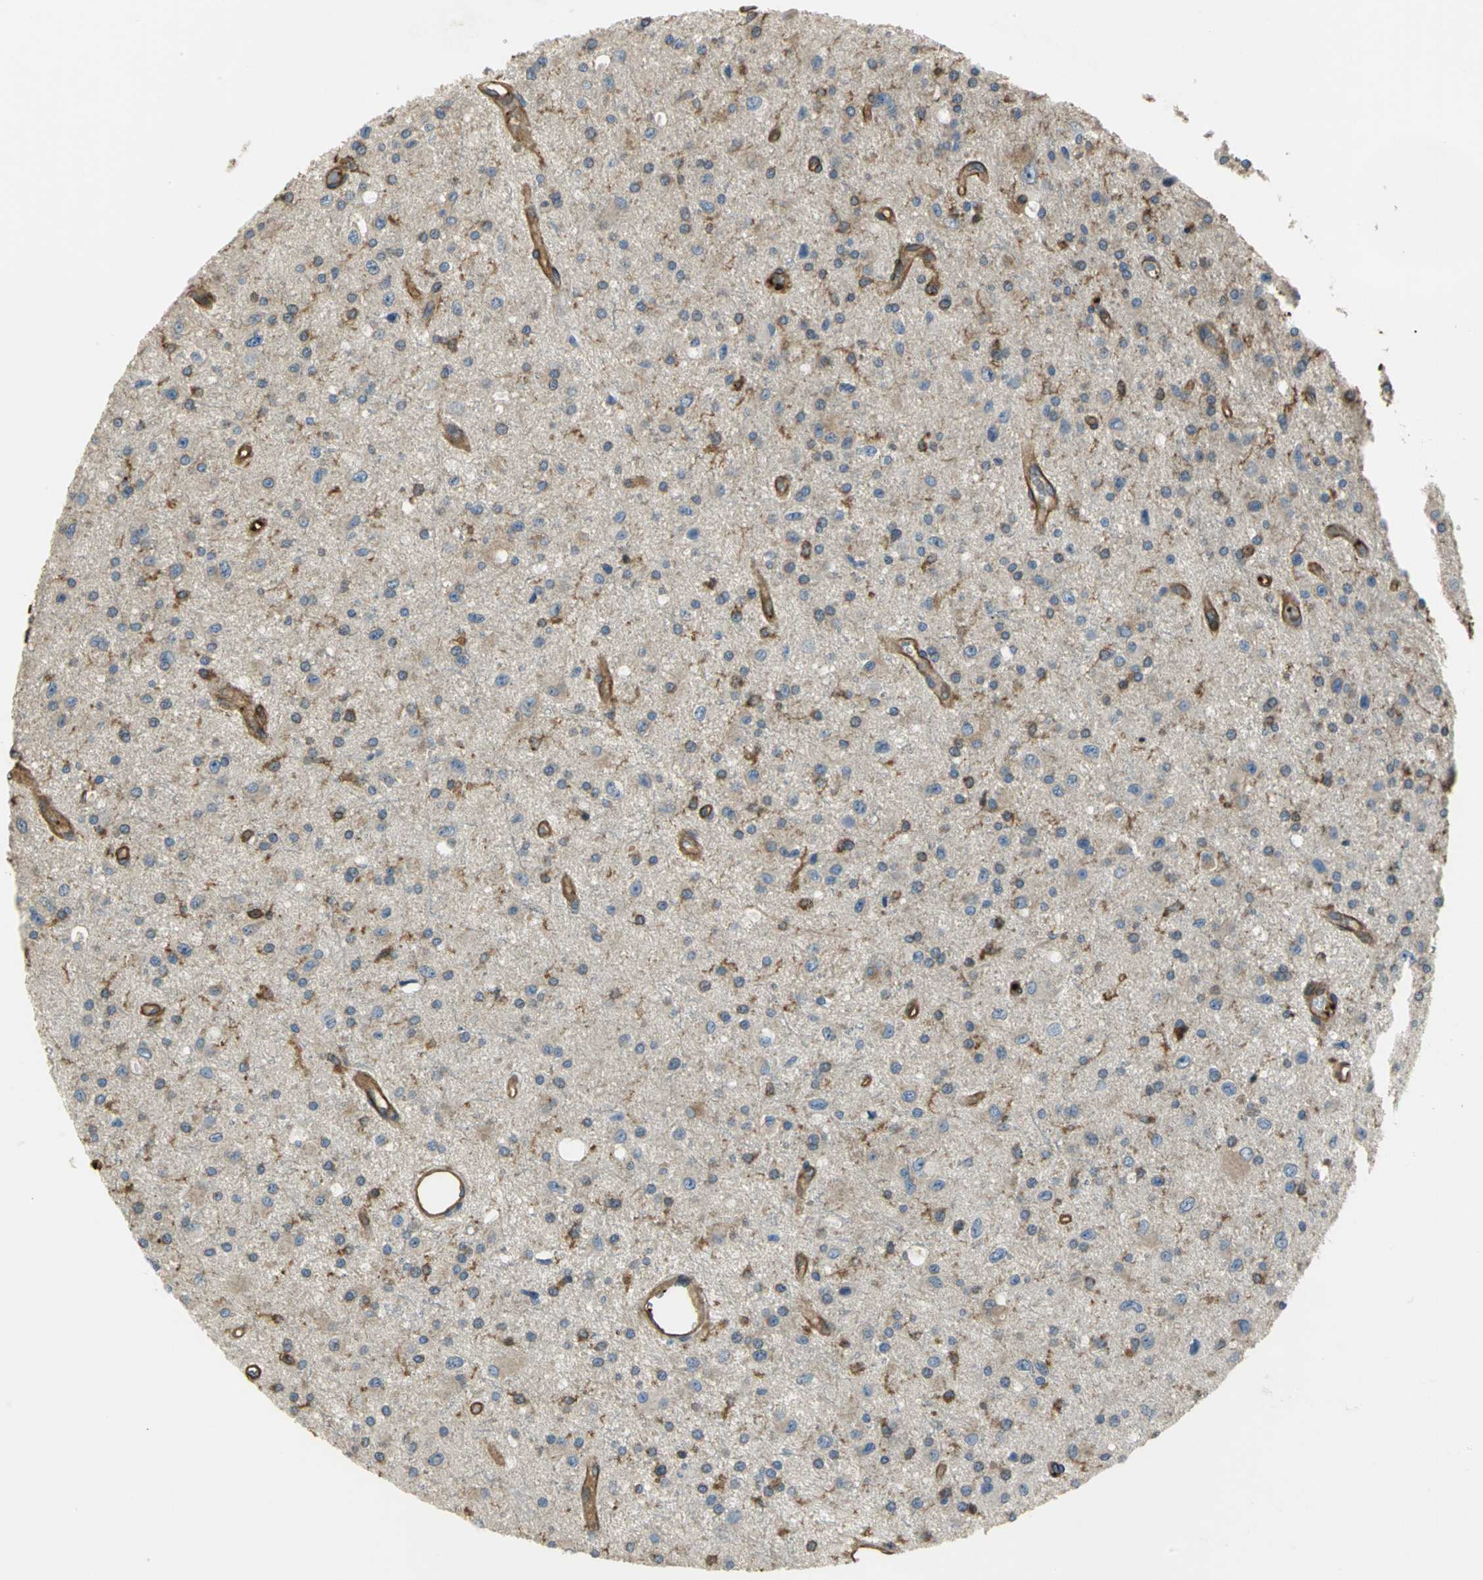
{"staining": {"intensity": "strong", "quantity": "25%-75%", "location": "cytoplasmic/membranous"}, "tissue": "glioma", "cell_type": "Tumor cells", "image_type": "cancer", "snomed": [{"axis": "morphology", "description": "Glioma, malignant, Low grade"}, {"axis": "topography", "description": "Brain"}], "caption": "Strong cytoplasmic/membranous staining is appreciated in about 25%-75% of tumor cells in malignant low-grade glioma. (DAB IHC with brightfield microscopy, high magnification).", "gene": "TLN1", "patient": {"sex": "male", "age": 58}}